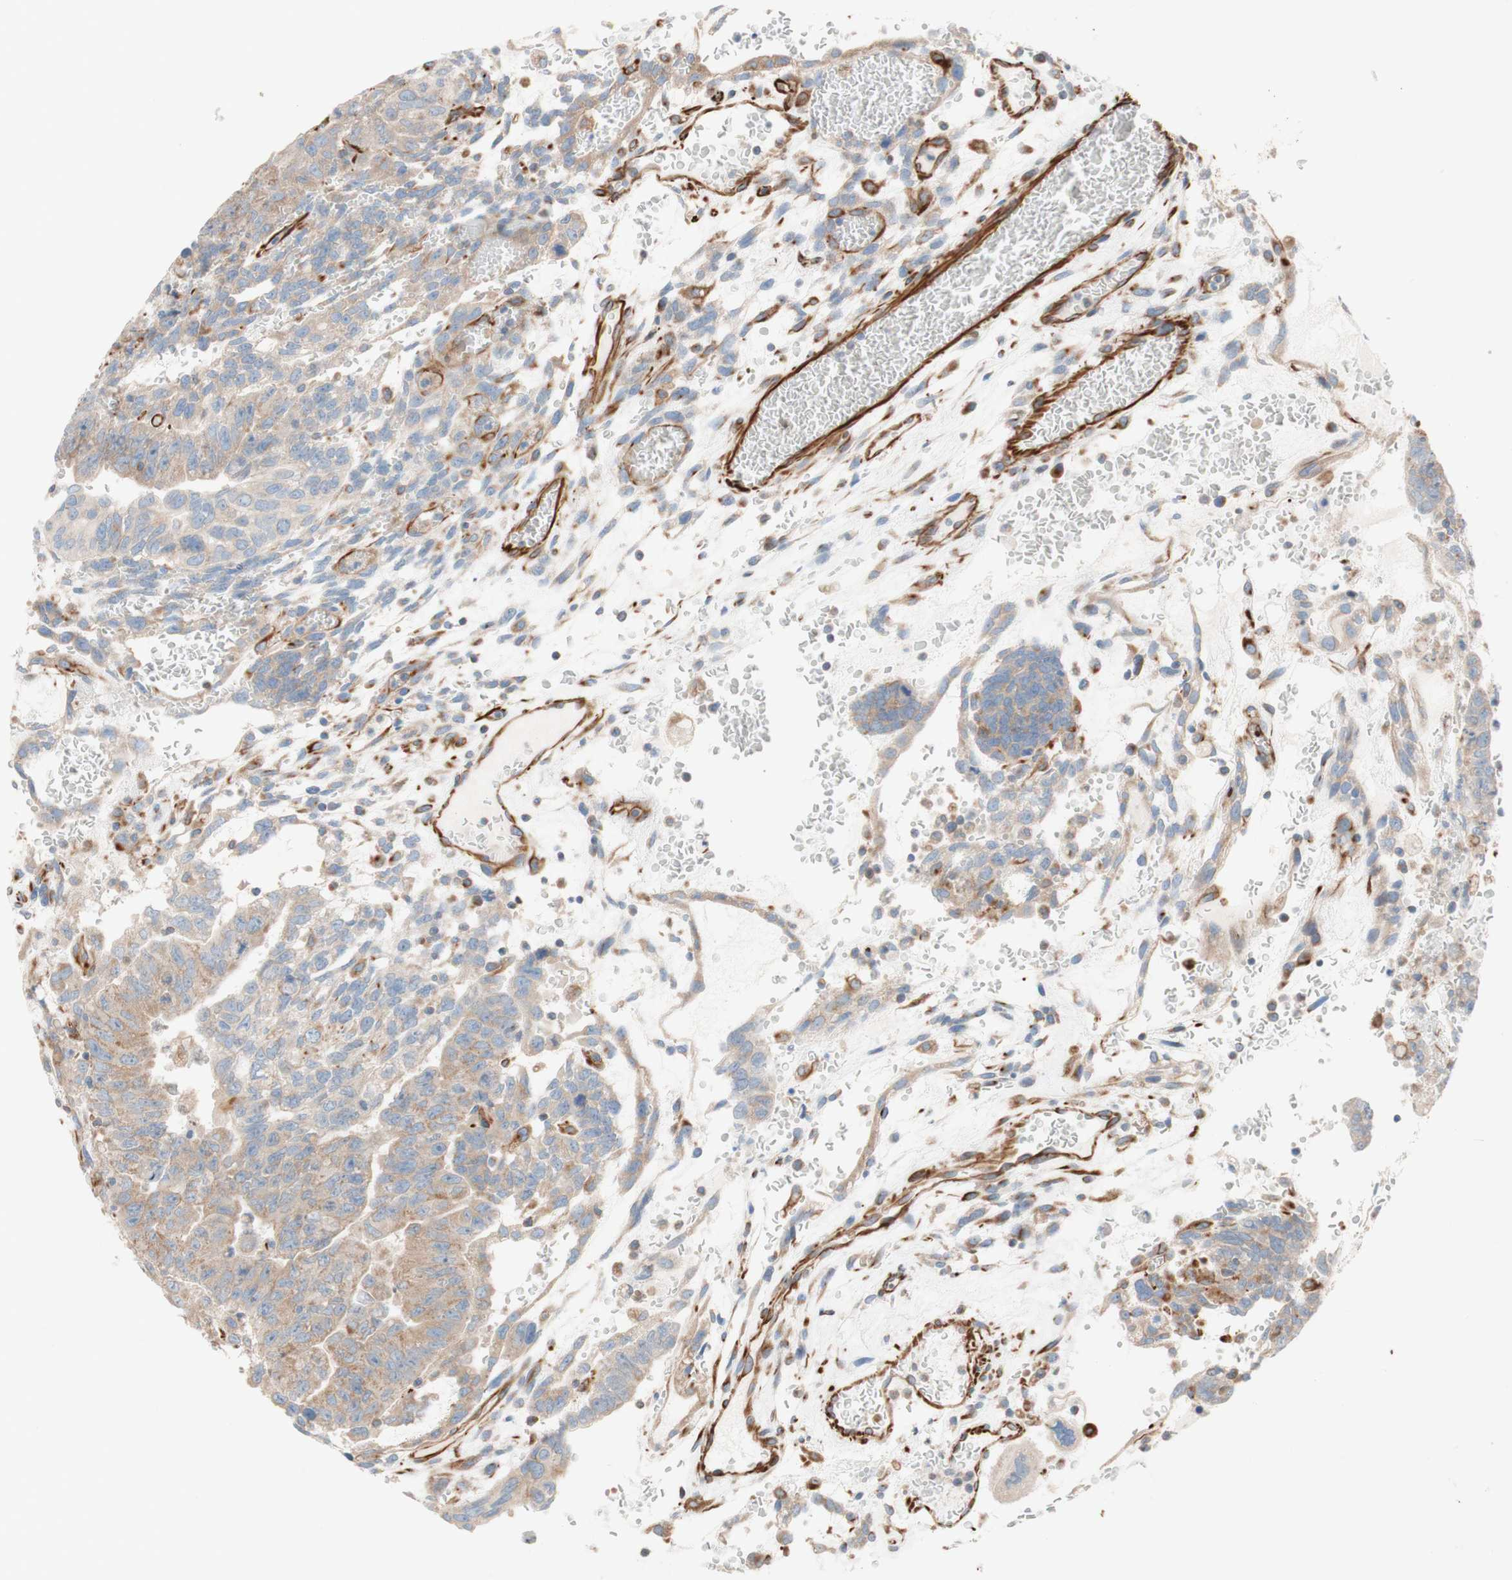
{"staining": {"intensity": "moderate", "quantity": ">75%", "location": "cytoplasmic/membranous"}, "tissue": "testis cancer", "cell_type": "Tumor cells", "image_type": "cancer", "snomed": [{"axis": "morphology", "description": "Seminoma, NOS"}, {"axis": "morphology", "description": "Carcinoma, Embryonal, NOS"}, {"axis": "topography", "description": "Testis"}], "caption": "Brown immunohistochemical staining in seminoma (testis) reveals moderate cytoplasmic/membranous expression in approximately >75% of tumor cells.", "gene": "C1orf43", "patient": {"sex": "male", "age": 52}}